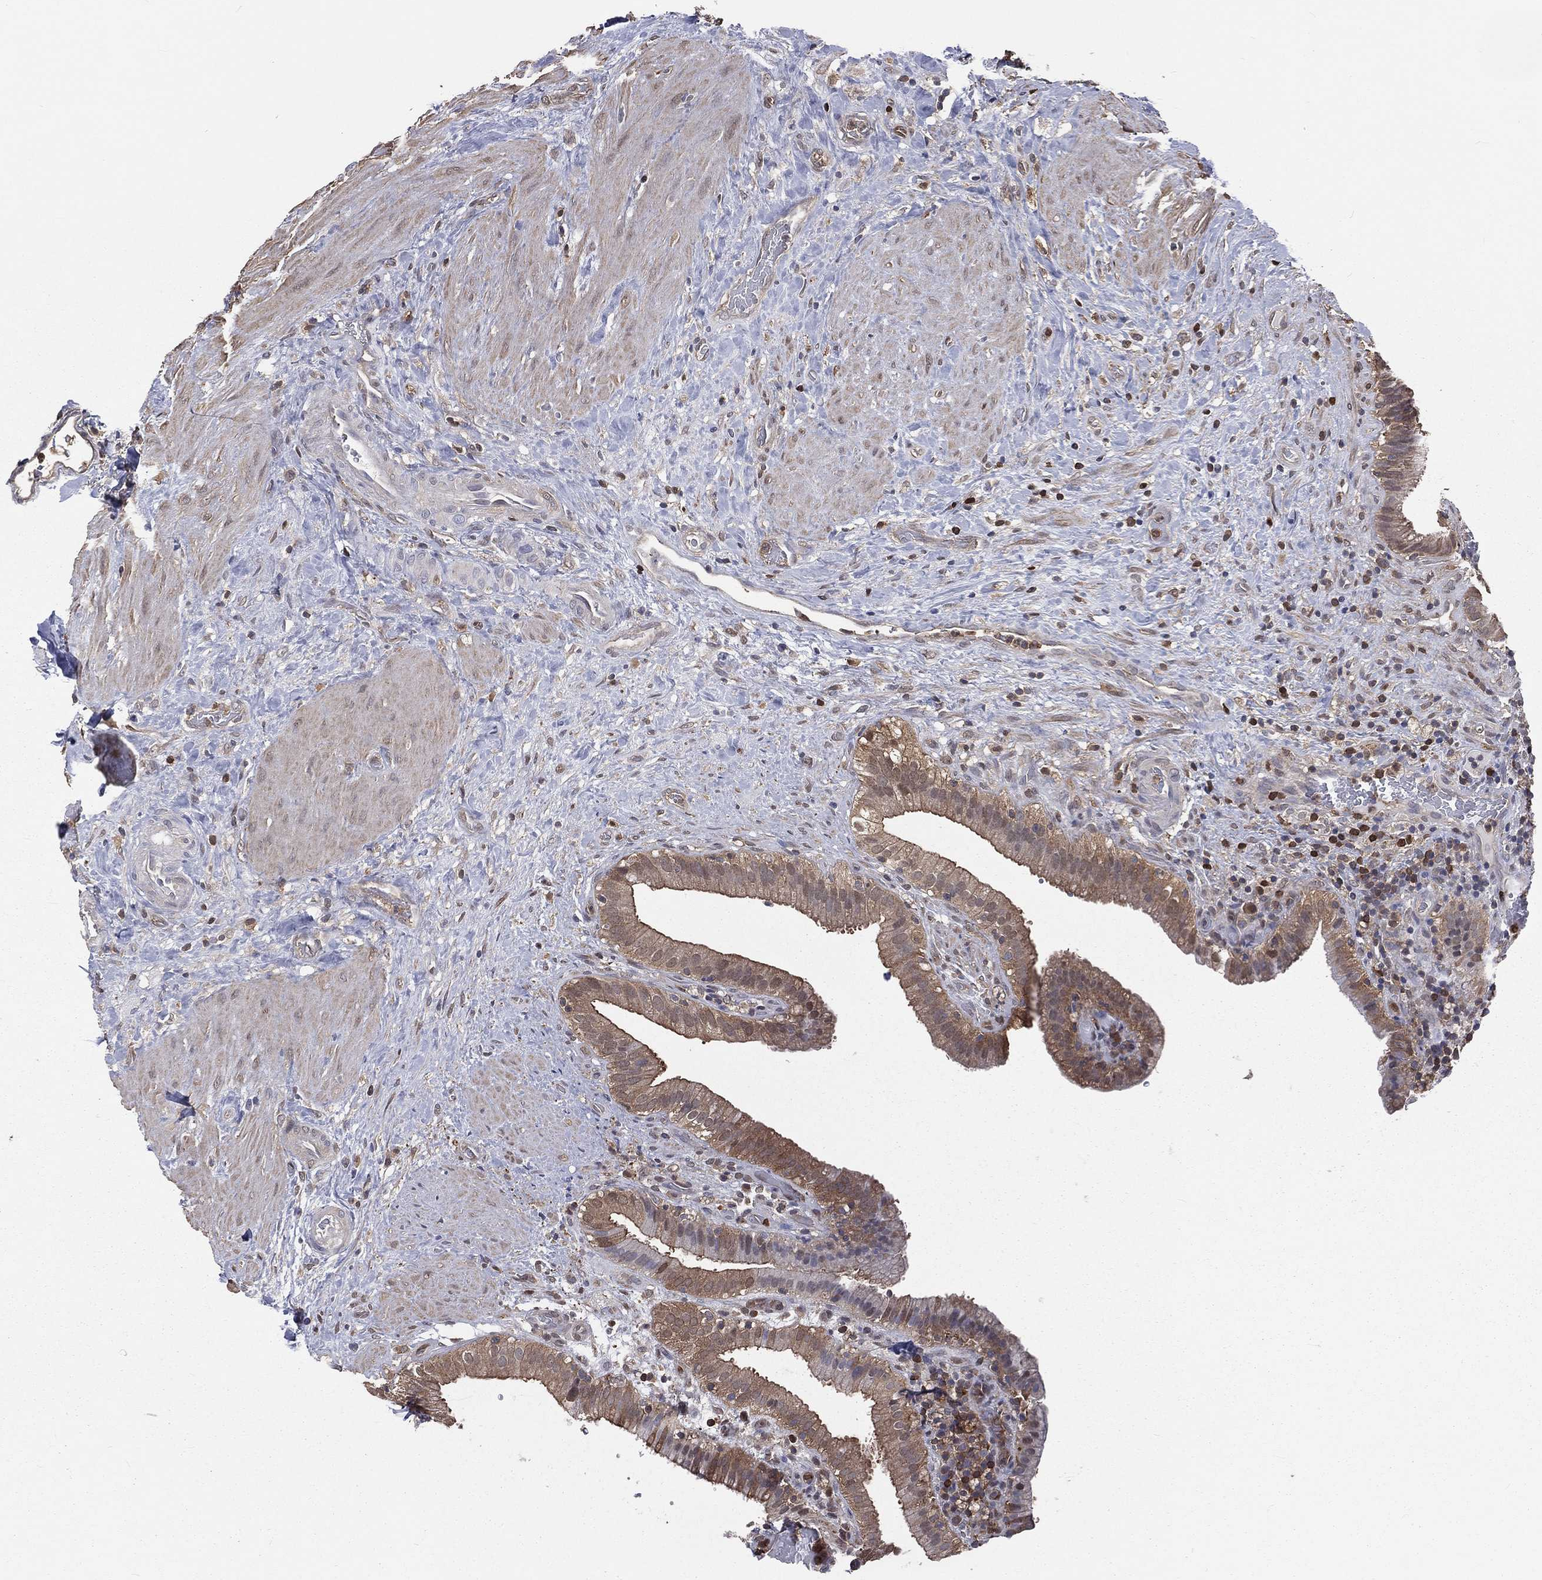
{"staining": {"intensity": "weak", "quantity": ">75%", "location": "cytoplasmic/membranous"}, "tissue": "gallbladder", "cell_type": "Glandular cells", "image_type": "normal", "snomed": [{"axis": "morphology", "description": "Normal tissue, NOS"}, {"axis": "topography", "description": "Gallbladder"}], "caption": "This micrograph shows normal gallbladder stained with immunohistochemistry (IHC) to label a protein in brown. The cytoplasmic/membranous of glandular cells show weak positivity for the protein. Nuclei are counter-stained blue.", "gene": "TBC1D2", "patient": {"sex": "male", "age": 62}}